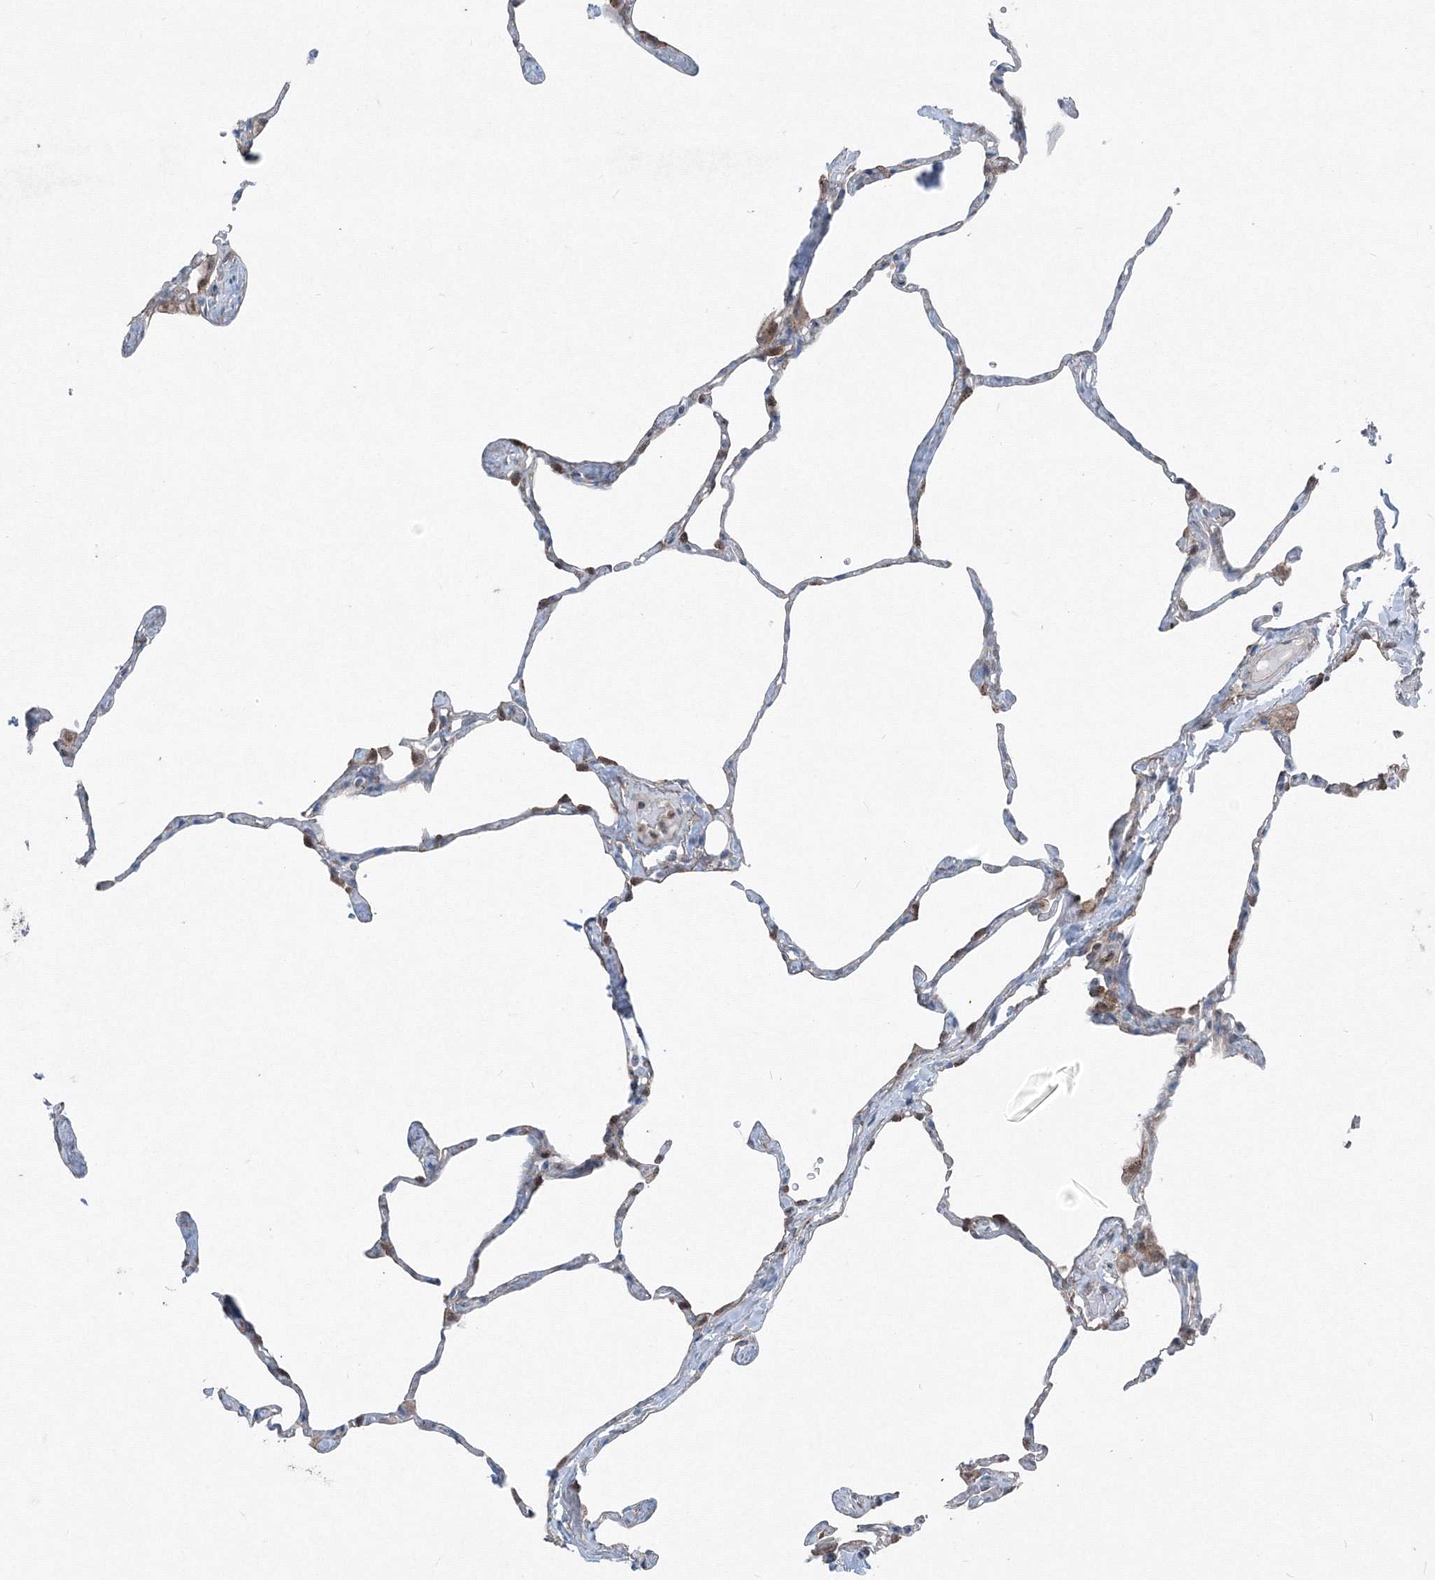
{"staining": {"intensity": "negative", "quantity": "none", "location": "none"}, "tissue": "lung", "cell_type": "Alveolar cells", "image_type": "normal", "snomed": [{"axis": "morphology", "description": "Normal tissue, NOS"}, {"axis": "topography", "description": "Lung"}], "caption": "Human lung stained for a protein using immunohistochemistry (IHC) displays no expression in alveolar cells.", "gene": "TPRKB", "patient": {"sex": "male", "age": 65}}